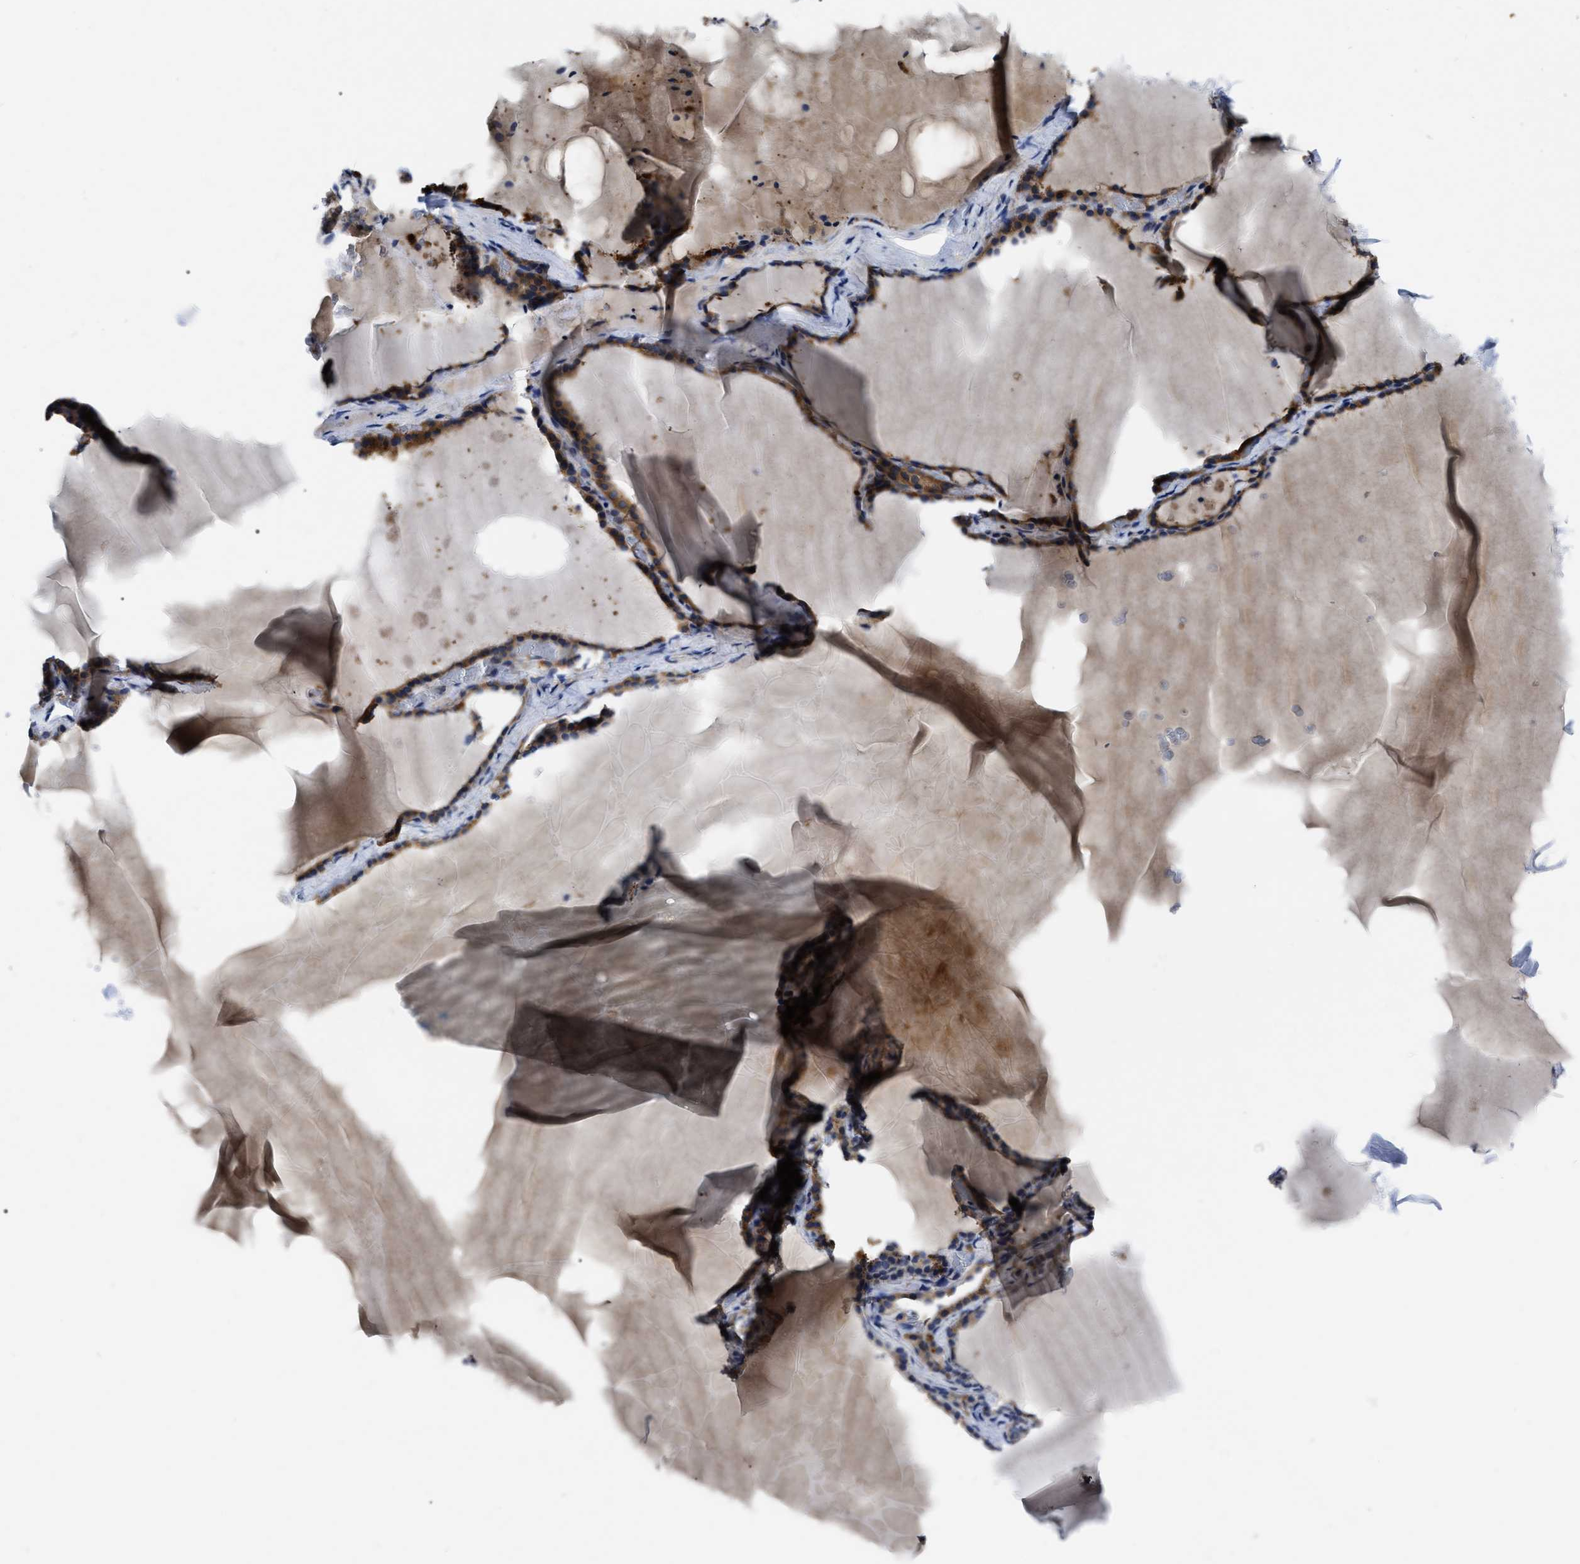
{"staining": {"intensity": "moderate", "quantity": ">75%", "location": "cytoplasmic/membranous"}, "tissue": "thyroid gland", "cell_type": "Glandular cells", "image_type": "normal", "snomed": [{"axis": "morphology", "description": "Normal tissue, NOS"}, {"axis": "topography", "description": "Thyroid gland"}], "caption": "Unremarkable thyroid gland reveals moderate cytoplasmic/membranous expression in approximately >75% of glandular cells (Stains: DAB (3,3'-diaminobenzidine) in brown, nuclei in blue, Microscopy: brightfield microscopy at high magnification)..", "gene": "GET4", "patient": {"sex": "female", "age": 28}}